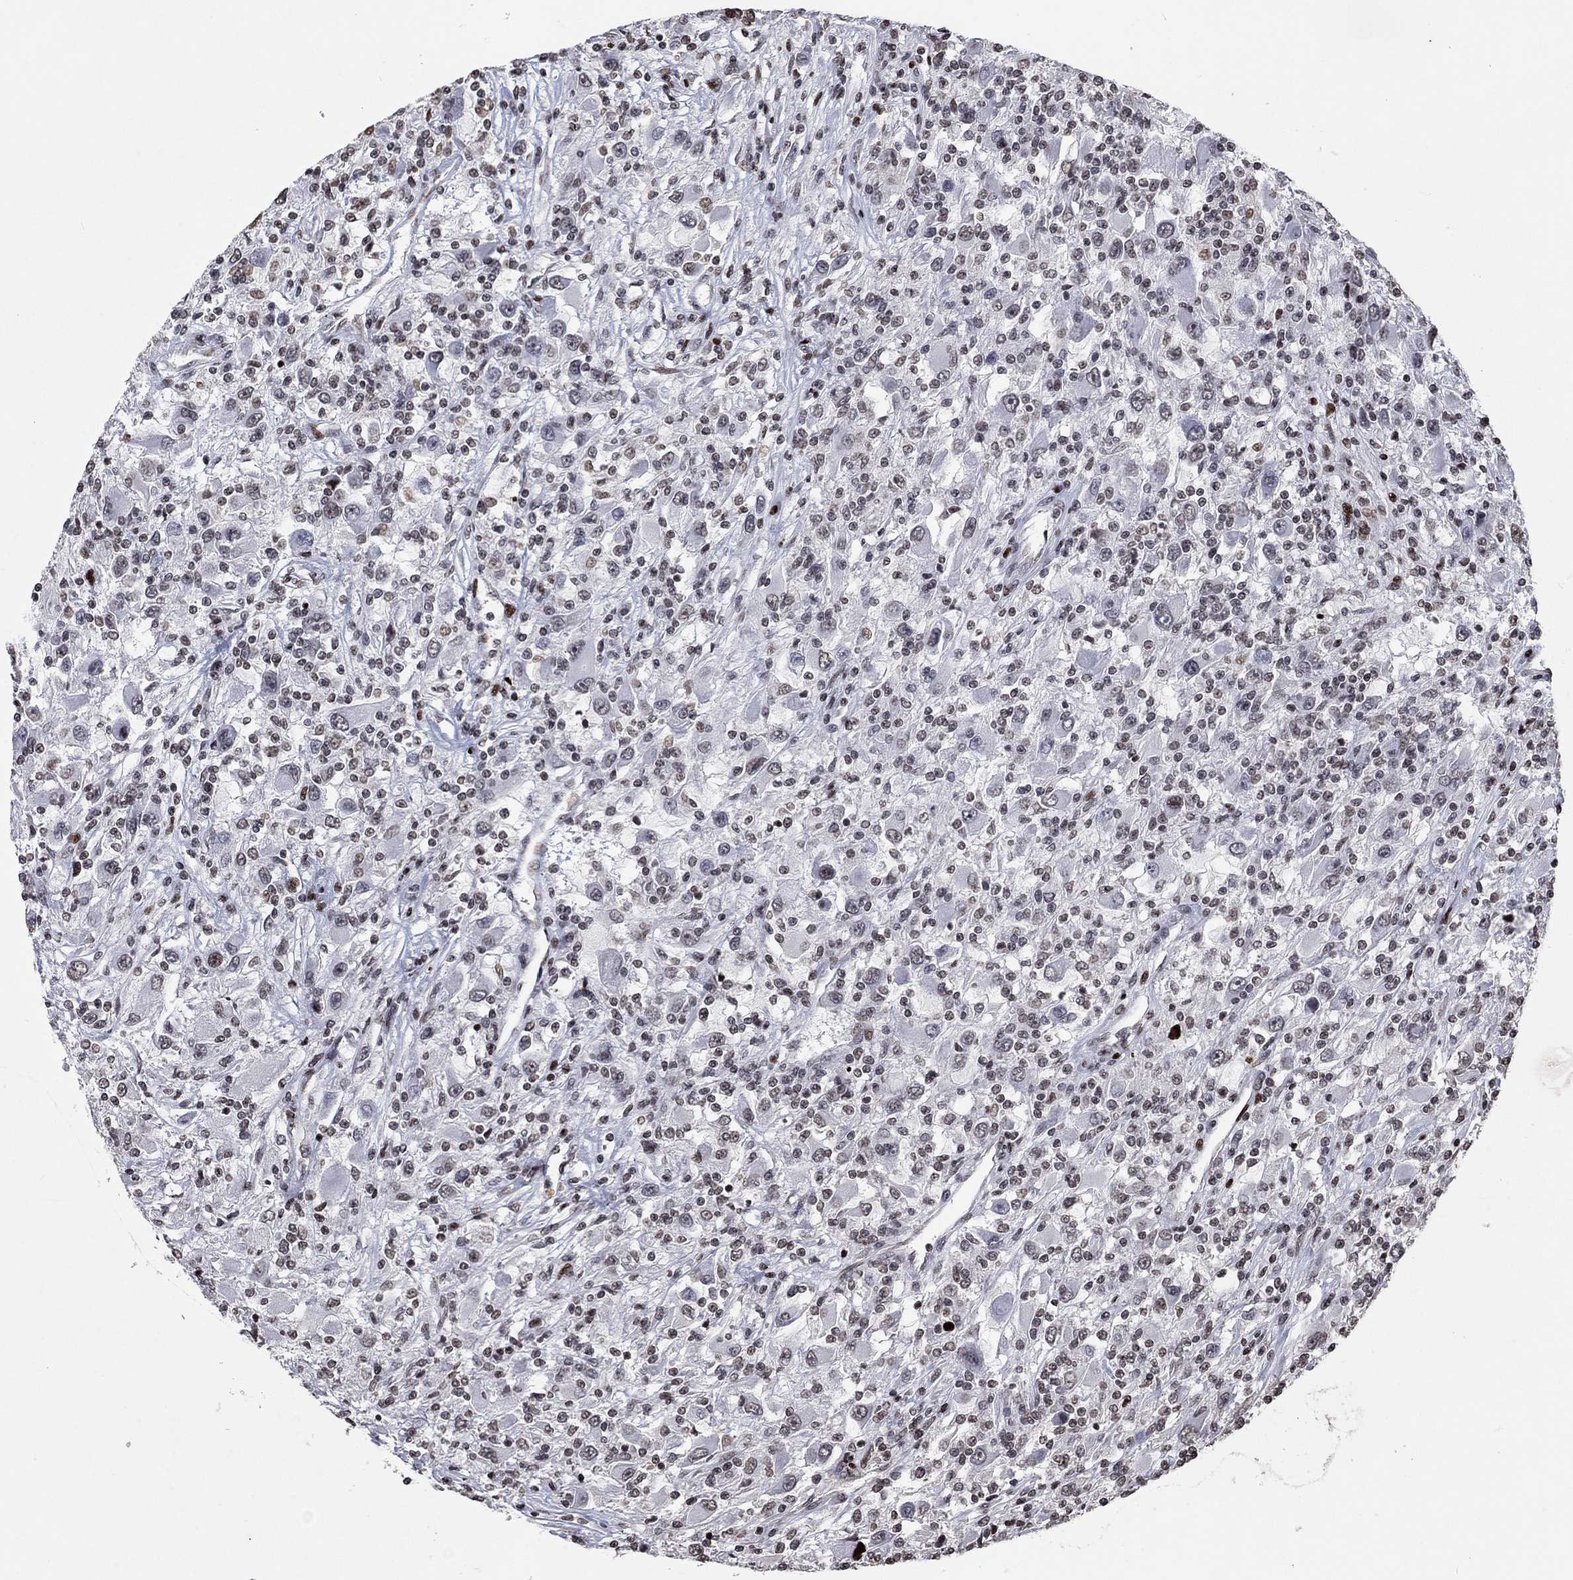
{"staining": {"intensity": "moderate", "quantity": "<25%", "location": "nuclear"}, "tissue": "renal cancer", "cell_type": "Tumor cells", "image_type": "cancer", "snomed": [{"axis": "morphology", "description": "Adenocarcinoma, NOS"}, {"axis": "topography", "description": "Kidney"}], "caption": "A high-resolution micrograph shows IHC staining of renal cancer, which demonstrates moderate nuclear expression in approximately <25% of tumor cells.", "gene": "SRSF3", "patient": {"sex": "female", "age": 67}}